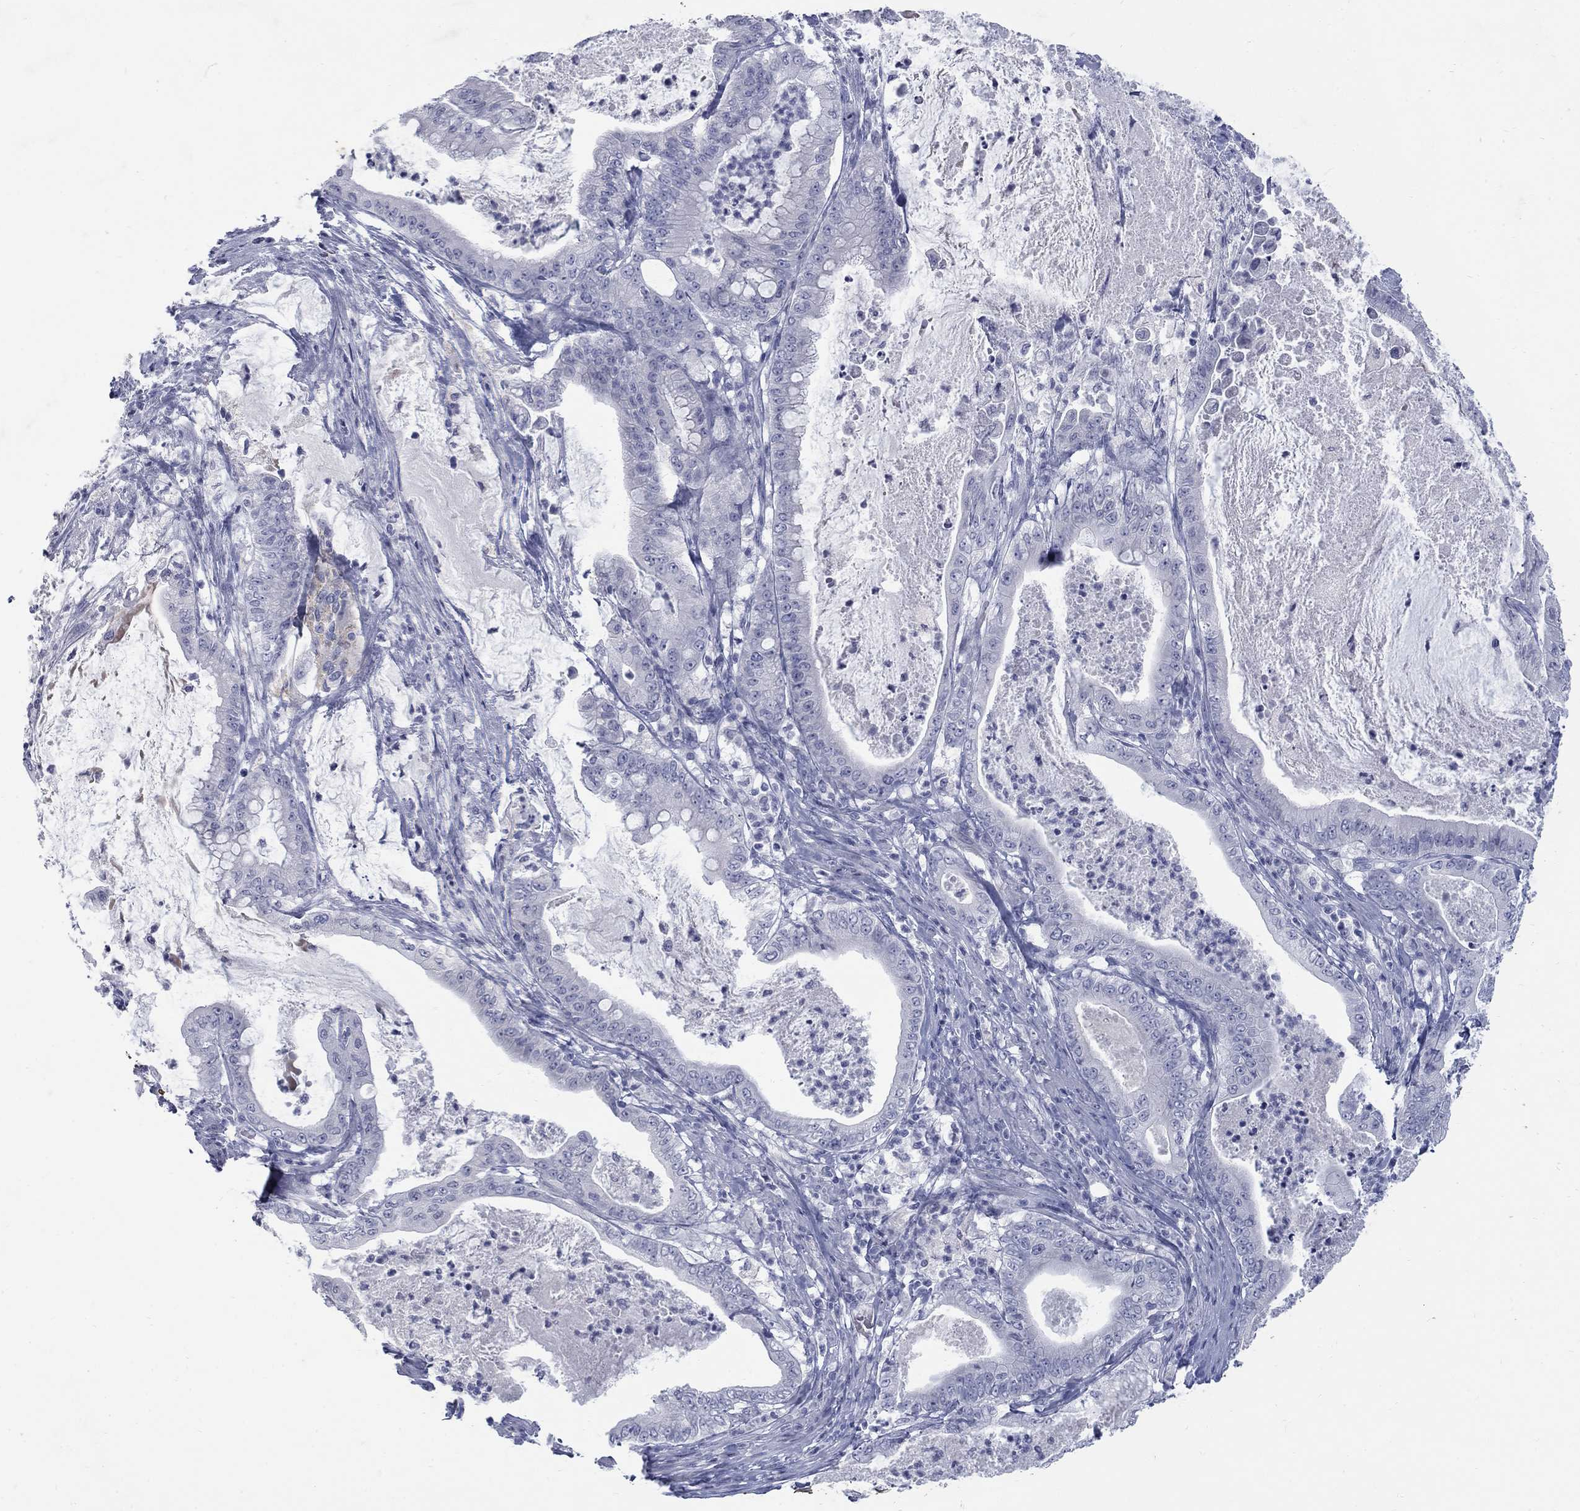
{"staining": {"intensity": "negative", "quantity": "none", "location": "none"}, "tissue": "pancreatic cancer", "cell_type": "Tumor cells", "image_type": "cancer", "snomed": [{"axis": "morphology", "description": "Adenocarcinoma, NOS"}, {"axis": "topography", "description": "Pancreas"}], "caption": "DAB immunohistochemical staining of human pancreatic cancer exhibits no significant positivity in tumor cells. Brightfield microscopy of immunohistochemistry stained with DAB (3,3'-diaminobenzidine) (brown) and hematoxylin (blue), captured at high magnification.", "gene": "RFTN2", "patient": {"sex": "male", "age": 71}}